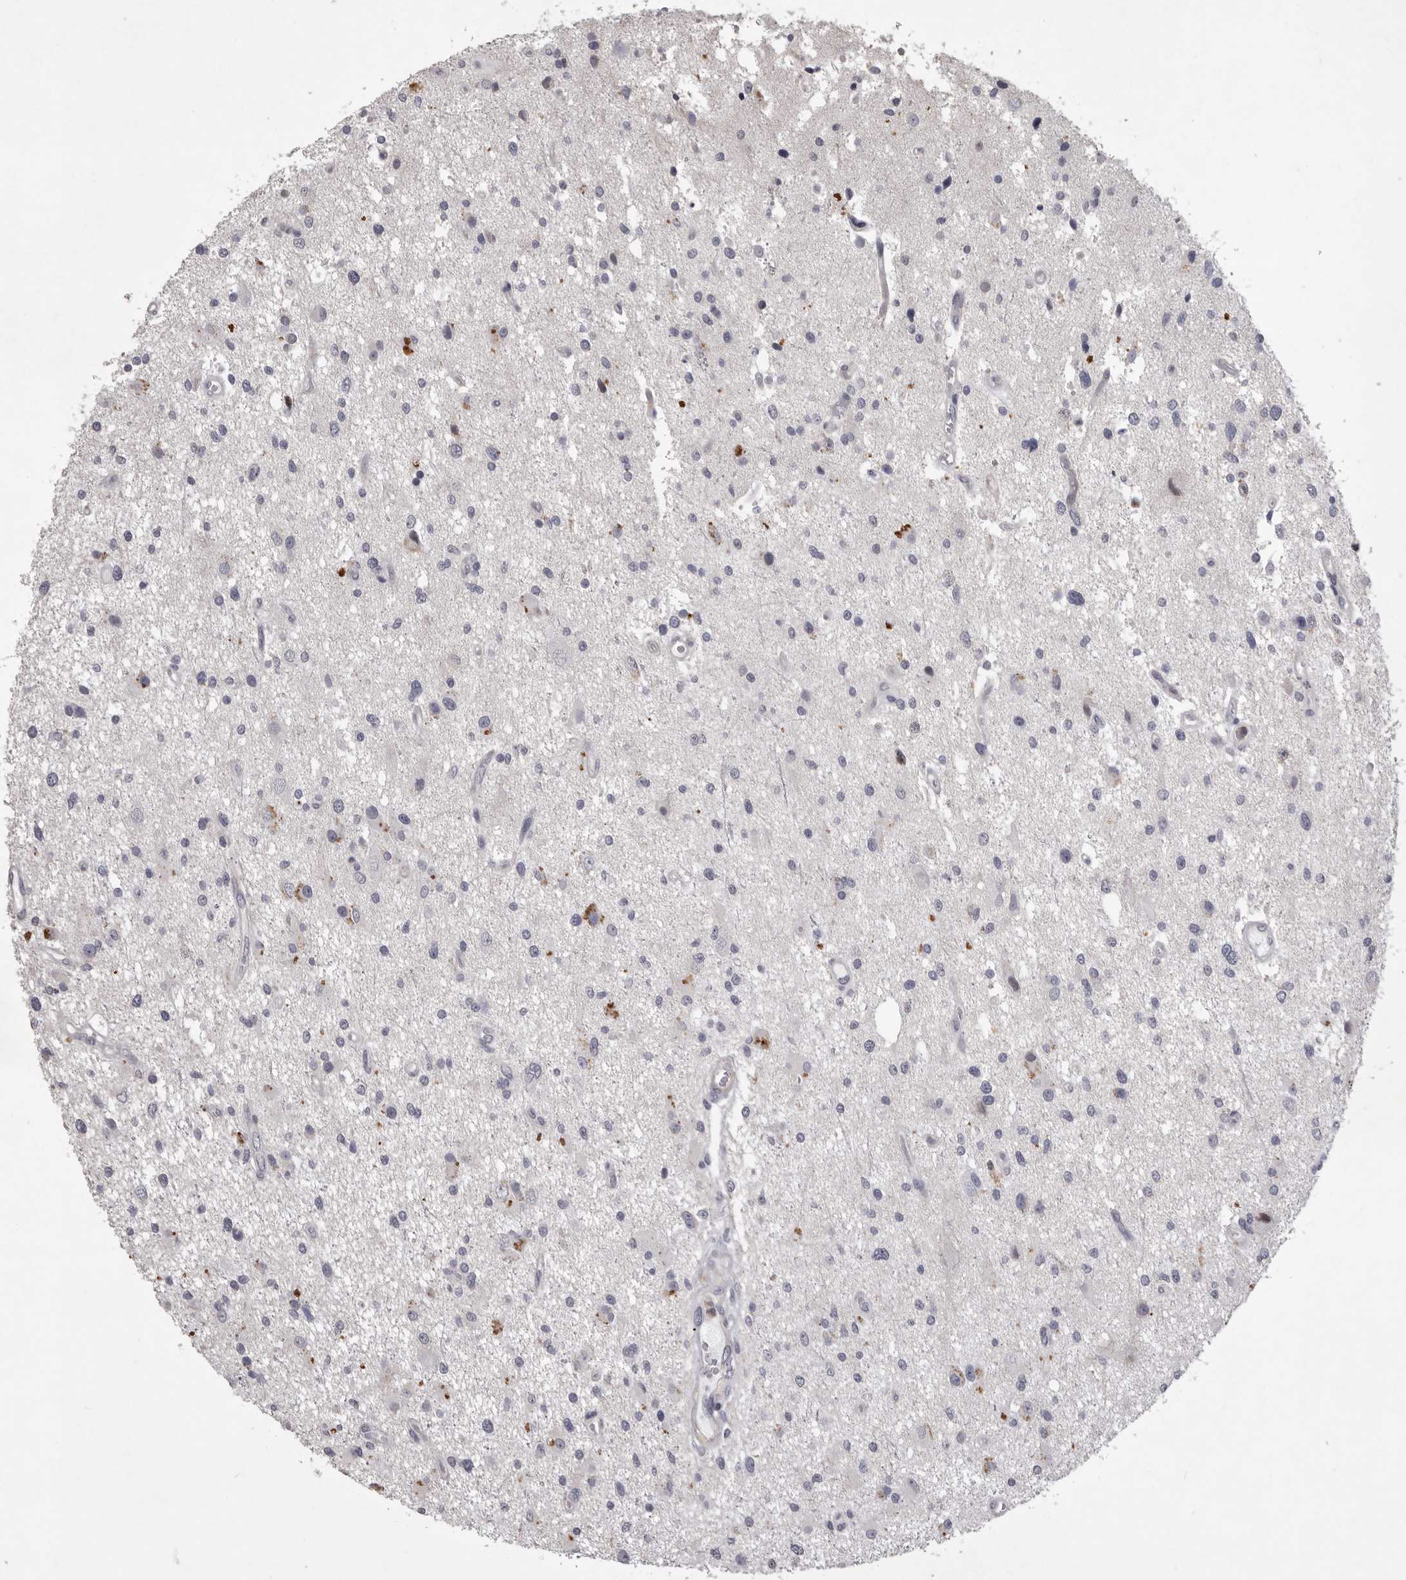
{"staining": {"intensity": "negative", "quantity": "none", "location": "none"}, "tissue": "glioma", "cell_type": "Tumor cells", "image_type": "cancer", "snomed": [{"axis": "morphology", "description": "Glioma, malignant, High grade"}, {"axis": "topography", "description": "Brain"}], "caption": "High magnification brightfield microscopy of glioma stained with DAB (brown) and counterstained with hematoxylin (blue): tumor cells show no significant expression.", "gene": "NKAIN4", "patient": {"sex": "male", "age": 33}}